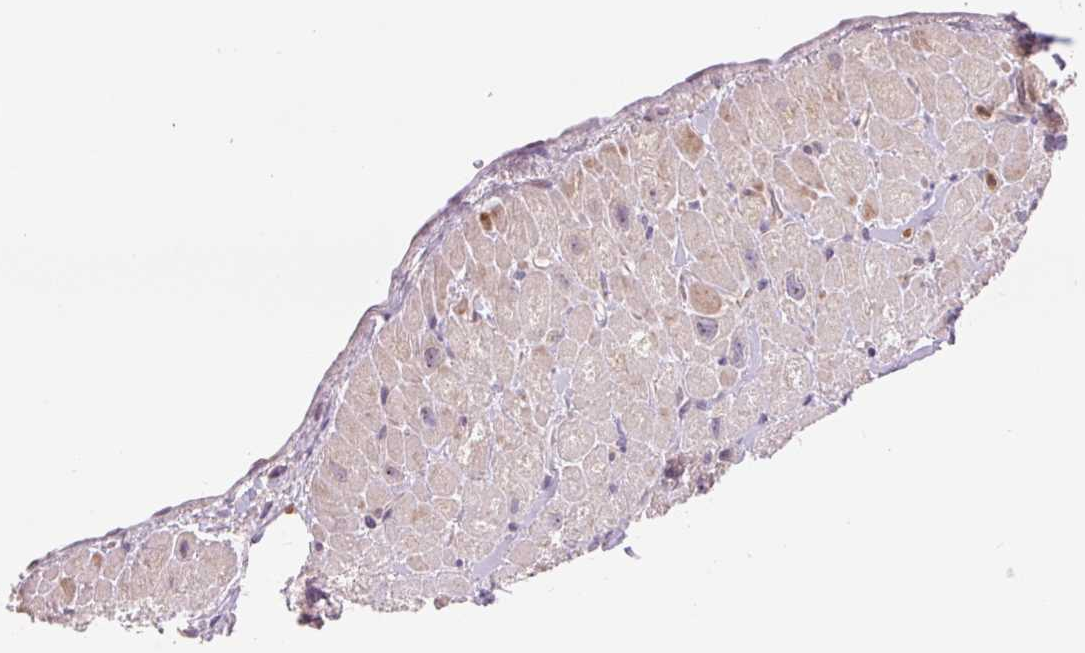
{"staining": {"intensity": "weak", "quantity": "25%-75%", "location": "cytoplasmic/membranous"}, "tissue": "heart muscle", "cell_type": "Cardiomyocytes", "image_type": "normal", "snomed": [{"axis": "morphology", "description": "Normal tissue, NOS"}, {"axis": "topography", "description": "Heart"}], "caption": "High-power microscopy captured an IHC micrograph of benign heart muscle, revealing weak cytoplasmic/membranous expression in approximately 25%-75% of cardiomyocytes. (Brightfield microscopy of DAB IHC at high magnification).", "gene": "RANBP3L", "patient": {"sex": "female", "age": 62}}